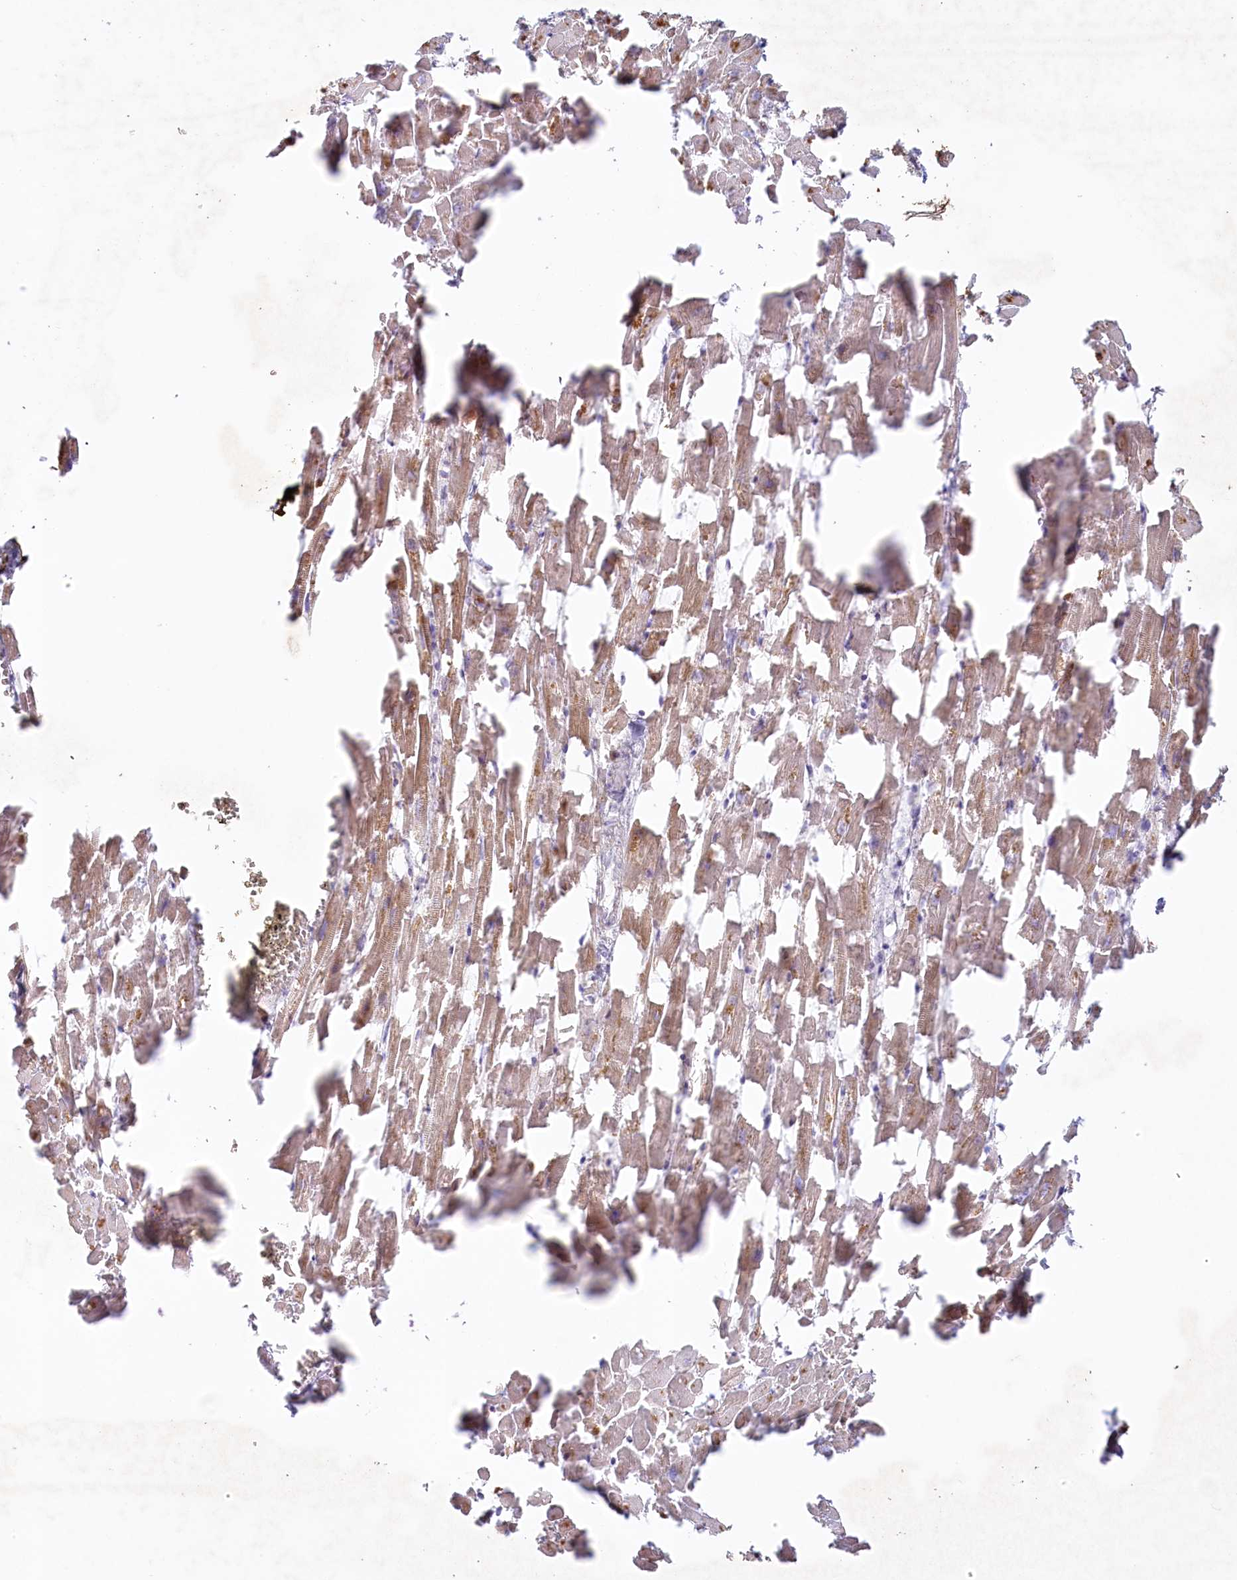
{"staining": {"intensity": "moderate", "quantity": ">75%", "location": "cytoplasmic/membranous"}, "tissue": "heart muscle", "cell_type": "Cardiomyocytes", "image_type": "normal", "snomed": [{"axis": "morphology", "description": "Normal tissue, NOS"}, {"axis": "topography", "description": "Heart"}], "caption": "The image demonstrates a brown stain indicating the presence of a protein in the cytoplasmic/membranous of cardiomyocytes in heart muscle. (Brightfield microscopy of DAB IHC at high magnification).", "gene": "PSAPL1", "patient": {"sex": "female", "age": 64}}